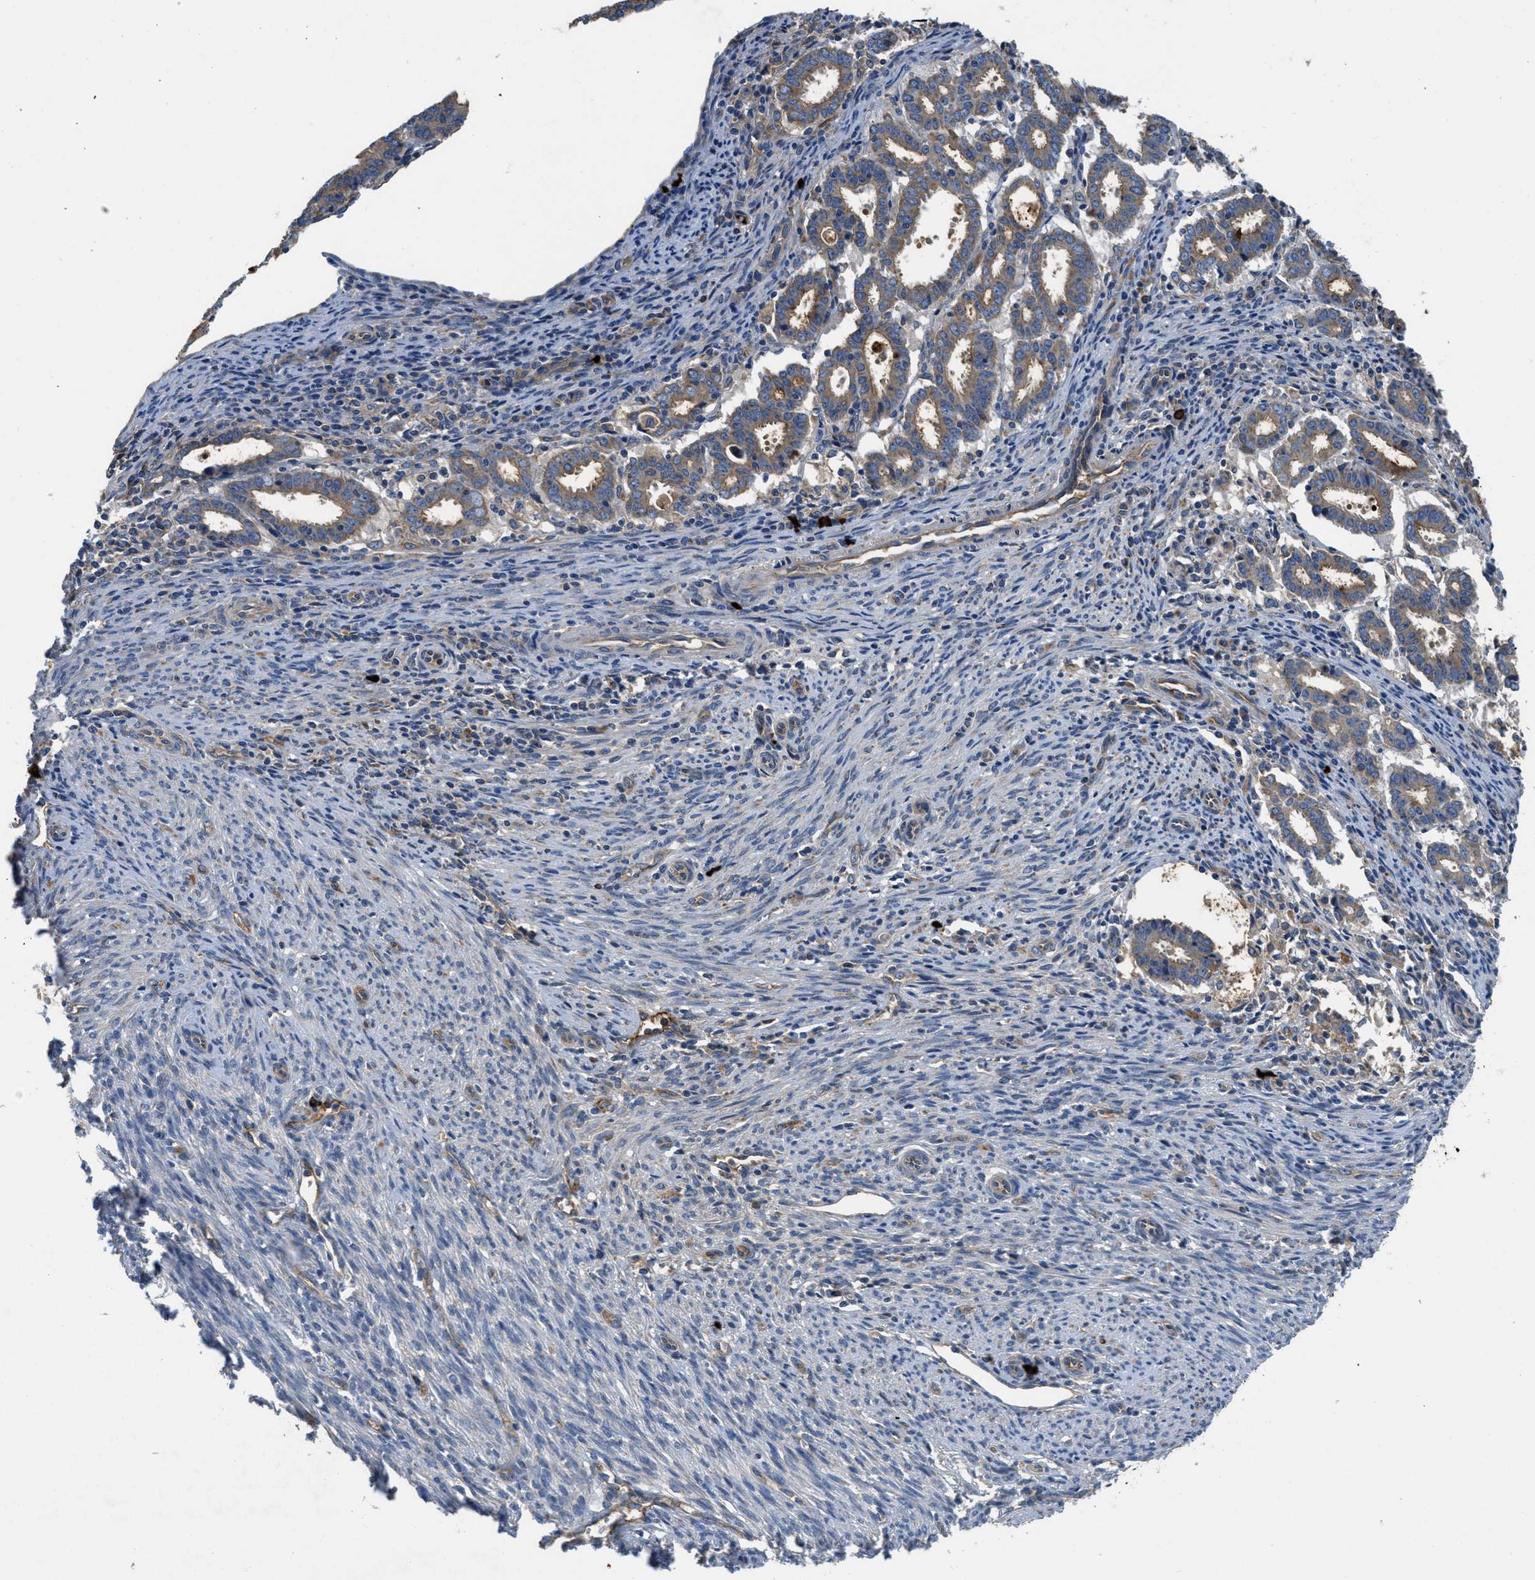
{"staining": {"intensity": "strong", "quantity": "25%-75%", "location": "cytoplasmic/membranous"}, "tissue": "endometrial cancer", "cell_type": "Tumor cells", "image_type": "cancer", "snomed": [{"axis": "morphology", "description": "Adenocarcinoma, NOS"}, {"axis": "topography", "description": "Uterus"}], "caption": "Immunohistochemical staining of human endometrial cancer exhibits strong cytoplasmic/membranous protein positivity in about 25%-75% of tumor cells.", "gene": "GALK1", "patient": {"sex": "female", "age": 83}}